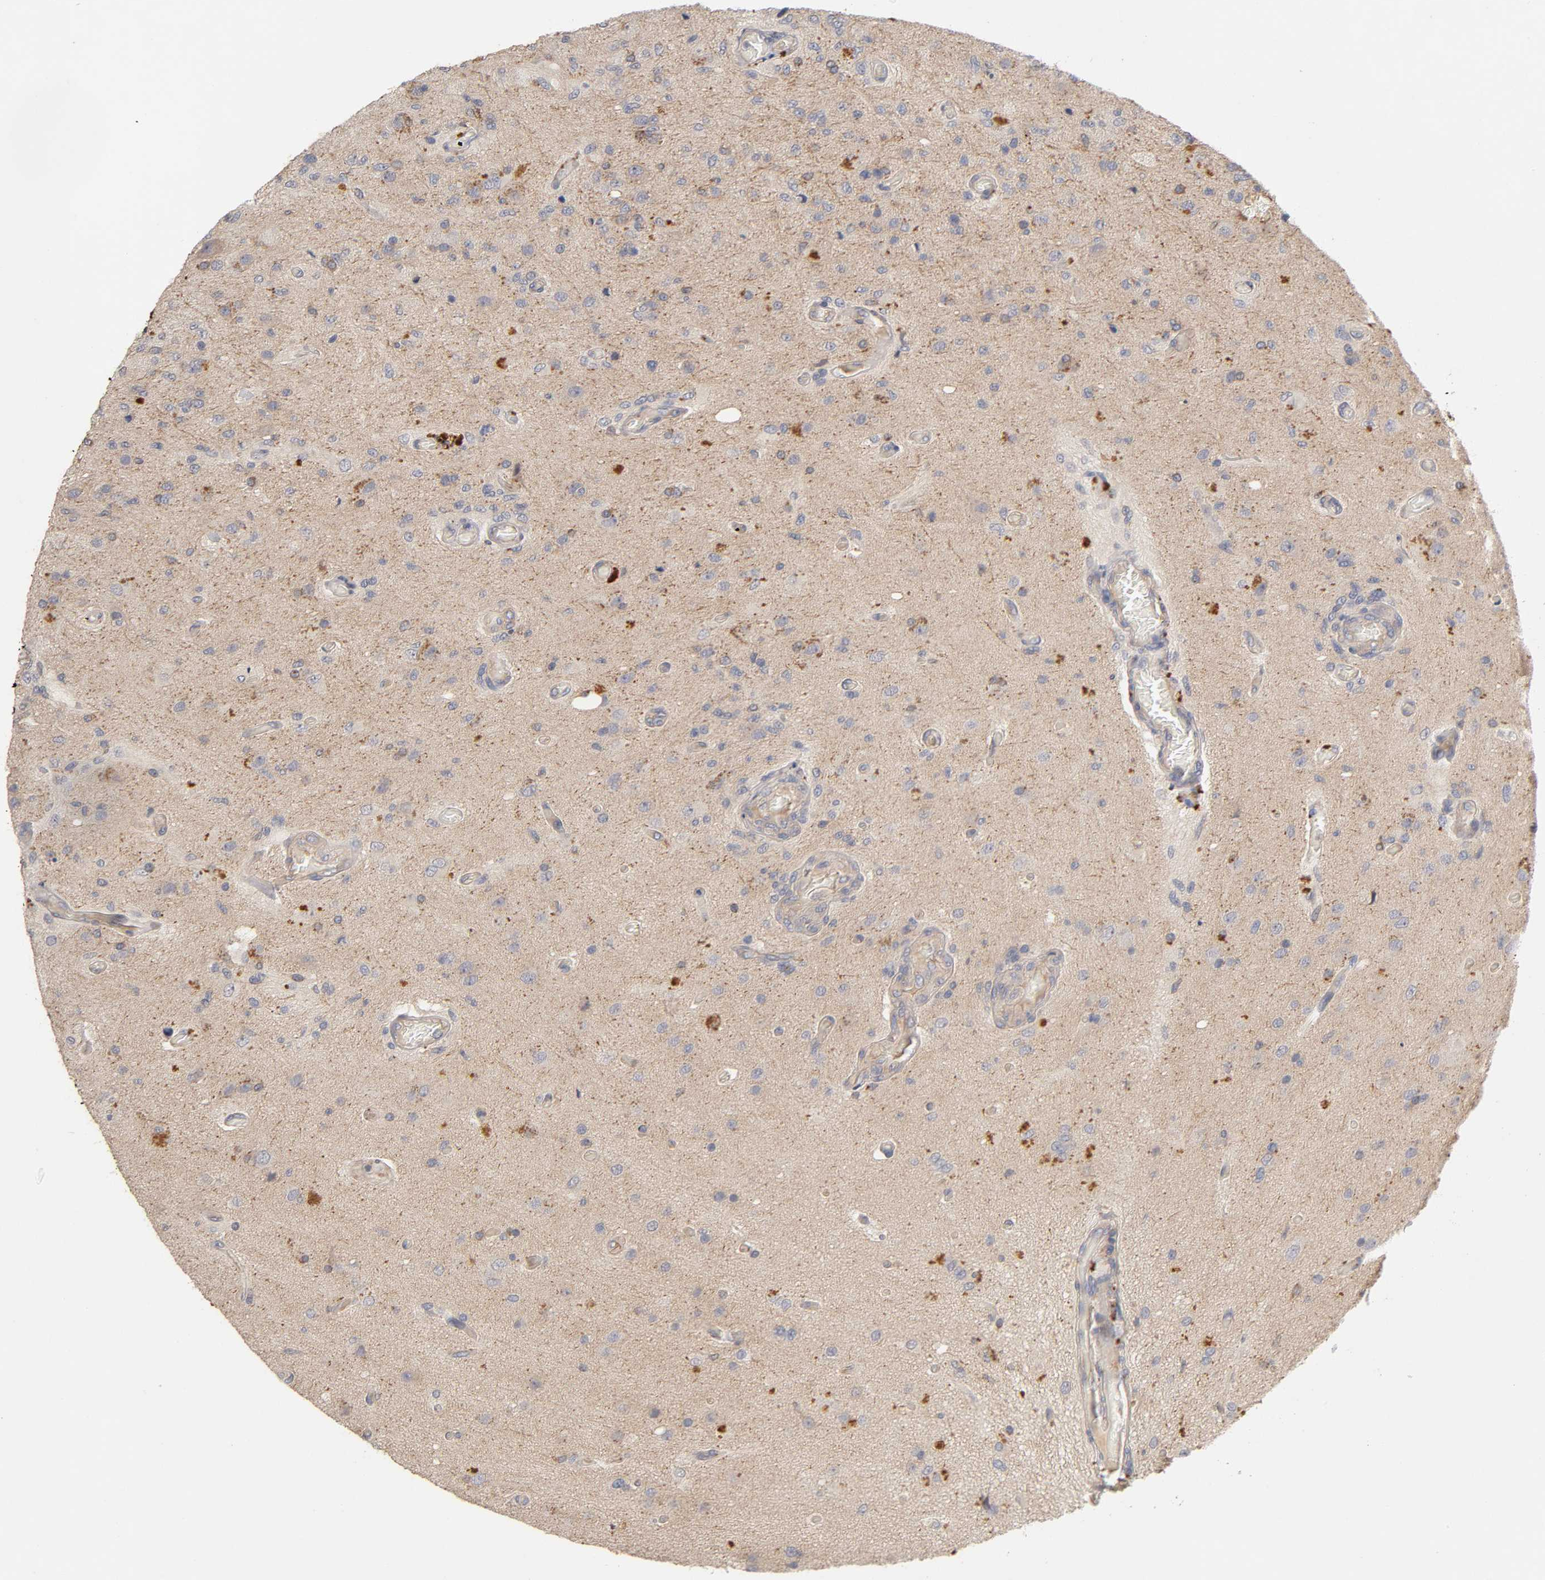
{"staining": {"intensity": "weak", "quantity": "25%-75%", "location": "cytoplasmic/membranous"}, "tissue": "glioma", "cell_type": "Tumor cells", "image_type": "cancer", "snomed": [{"axis": "morphology", "description": "Normal tissue, NOS"}, {"axis": "morphology", "description": "Glioma, malignant, High grade"}, {"axis": "topography", "description": "Cerebral cortex"}], "caption": "Protein staining demonstrates weak cytoplasmic/membranous positivity in approximately 25%-75% of tumor cells in glioma. (Brightfield microscopy of DAB IHC at high magnification).", "gene": "PDZD11", "patient": {"sex": "male", "age": 77}}